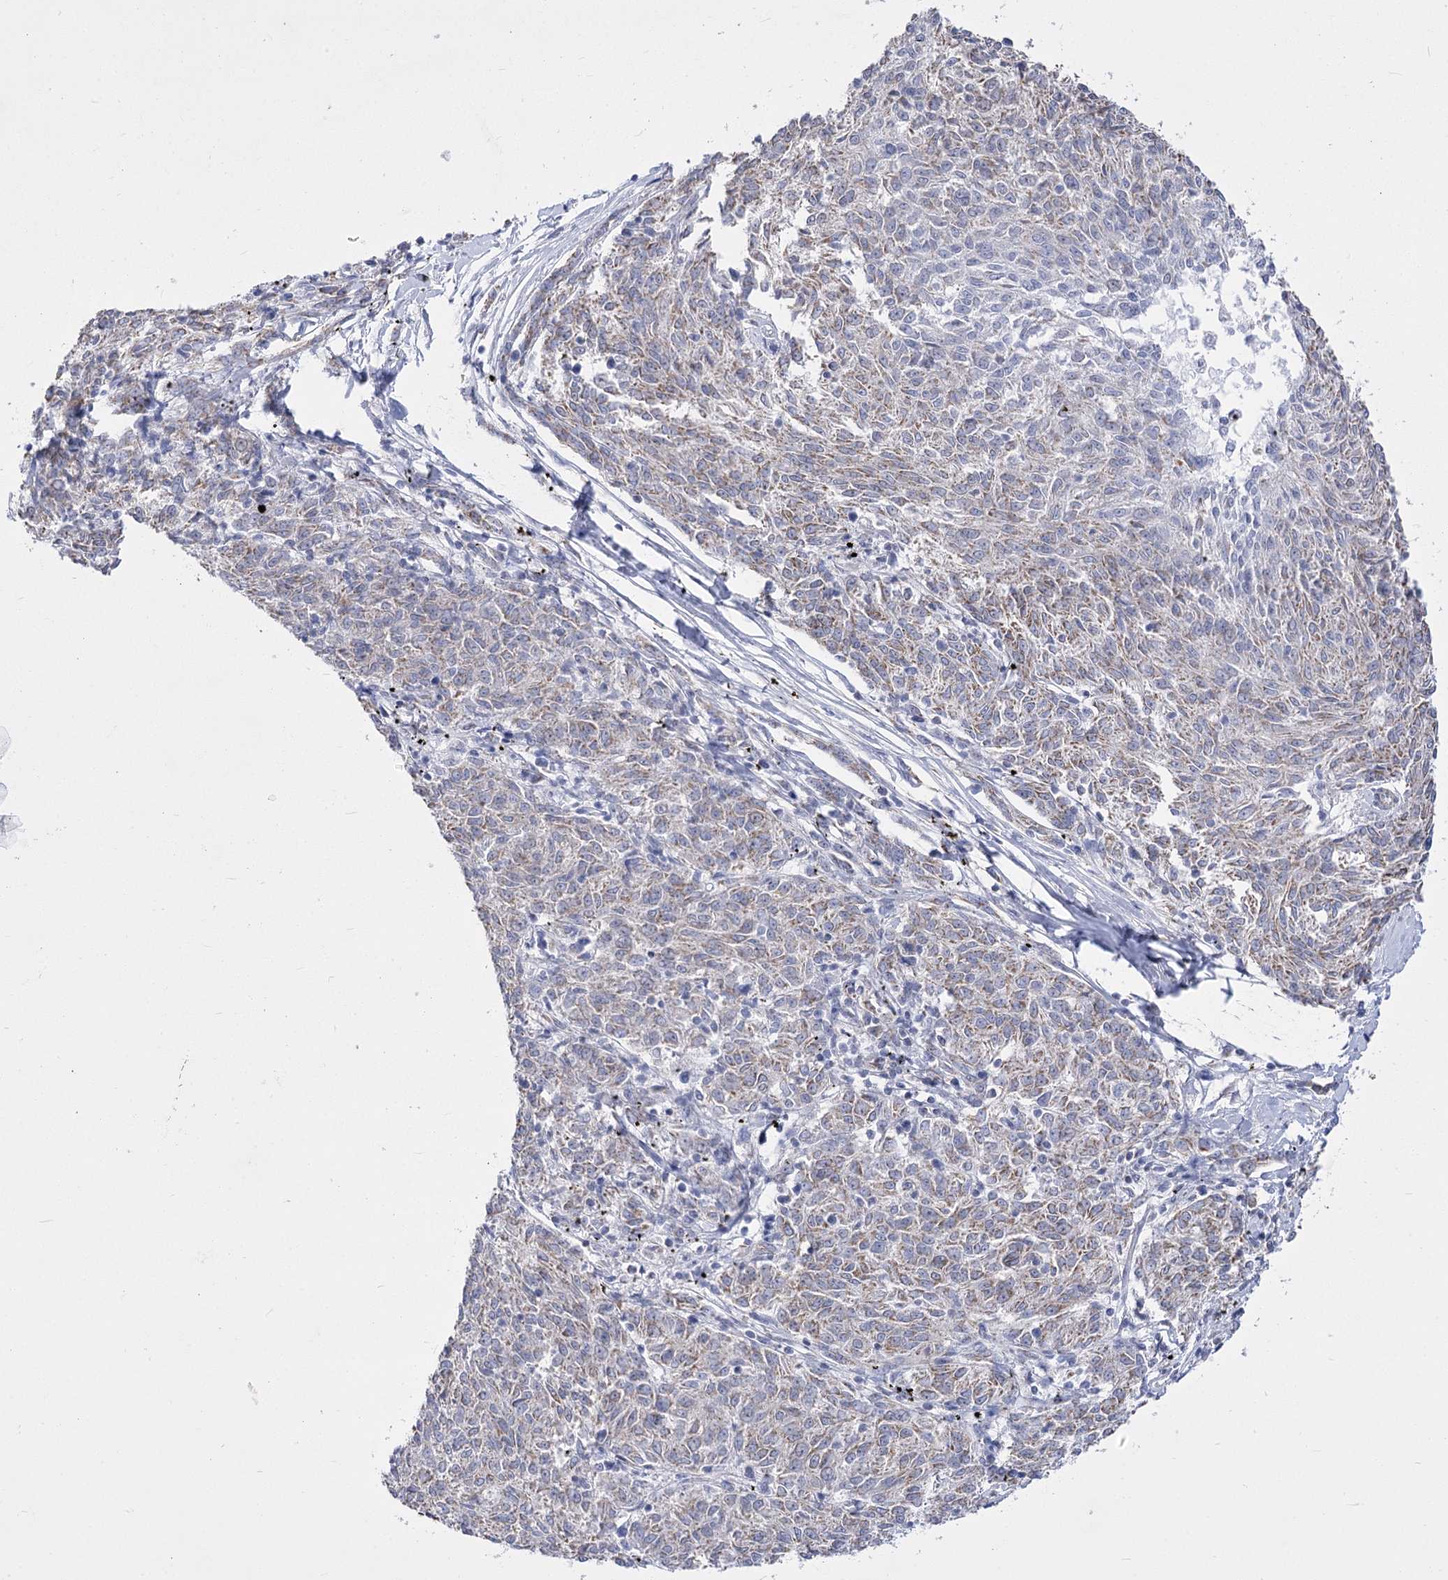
{"staining": {"intensity": "weak", "quantity": "25%-75%", "location": "cytoplasmic/membranous"}, "tissue": "melanoma", "cell_type": "Tumor cells", "image_type": "cancer", "snomed": [{"axis": "morphology", "description": "Malignant melanoma, NOS"}, {"axis": "topography", "description": "Skin"}], "caption": "This is an image of immunohistochemistry staining of melanoma, which shows weak positivity in the cytoplasmic/membranous of tumor cells.", "gene": "PDHB", "patient": {"sex": "female", "age": 72}}